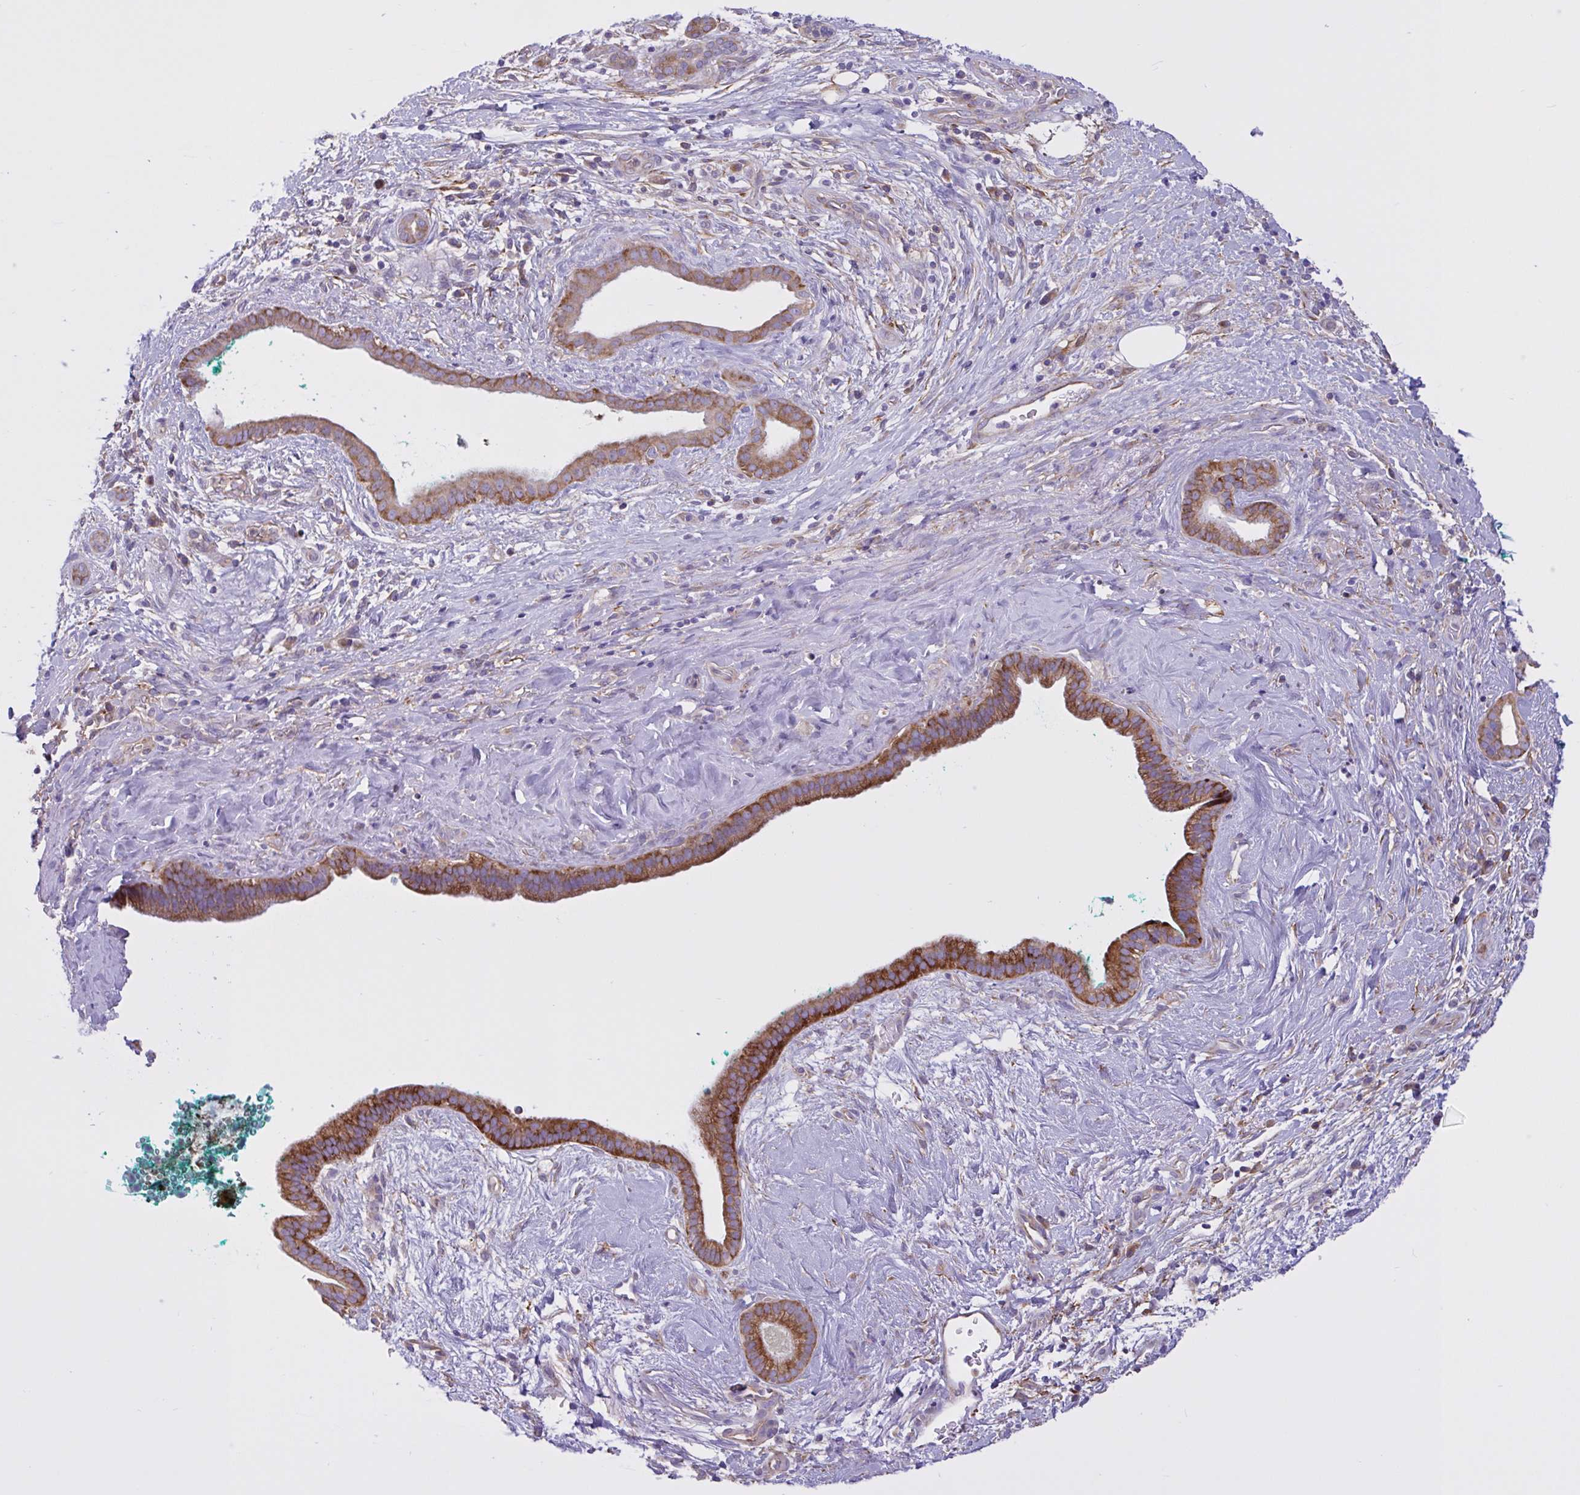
{"staining": {"intensity": "strong", "quantity": ">75%", "location": "cytoplasmic/membranous"}, "tissue": "pancreatic cancer", "cell_type": "Tumor cells", "image_type": "cancer", "snomed": [{"axis": "morphology", "description": "Adenocarcinoma, NOS"}, {"axis": "topography", "description": "Pancreas"}], "caption": "IHC image of human pancreatic adenocarcinoma stained for a protein (brown), which exhibits high levels of strong cytoplasmic/membranous positivity in about >75% of tumor cells.", "gene": "OR51M1", "patient": {"sex": "male", "age": 78}}